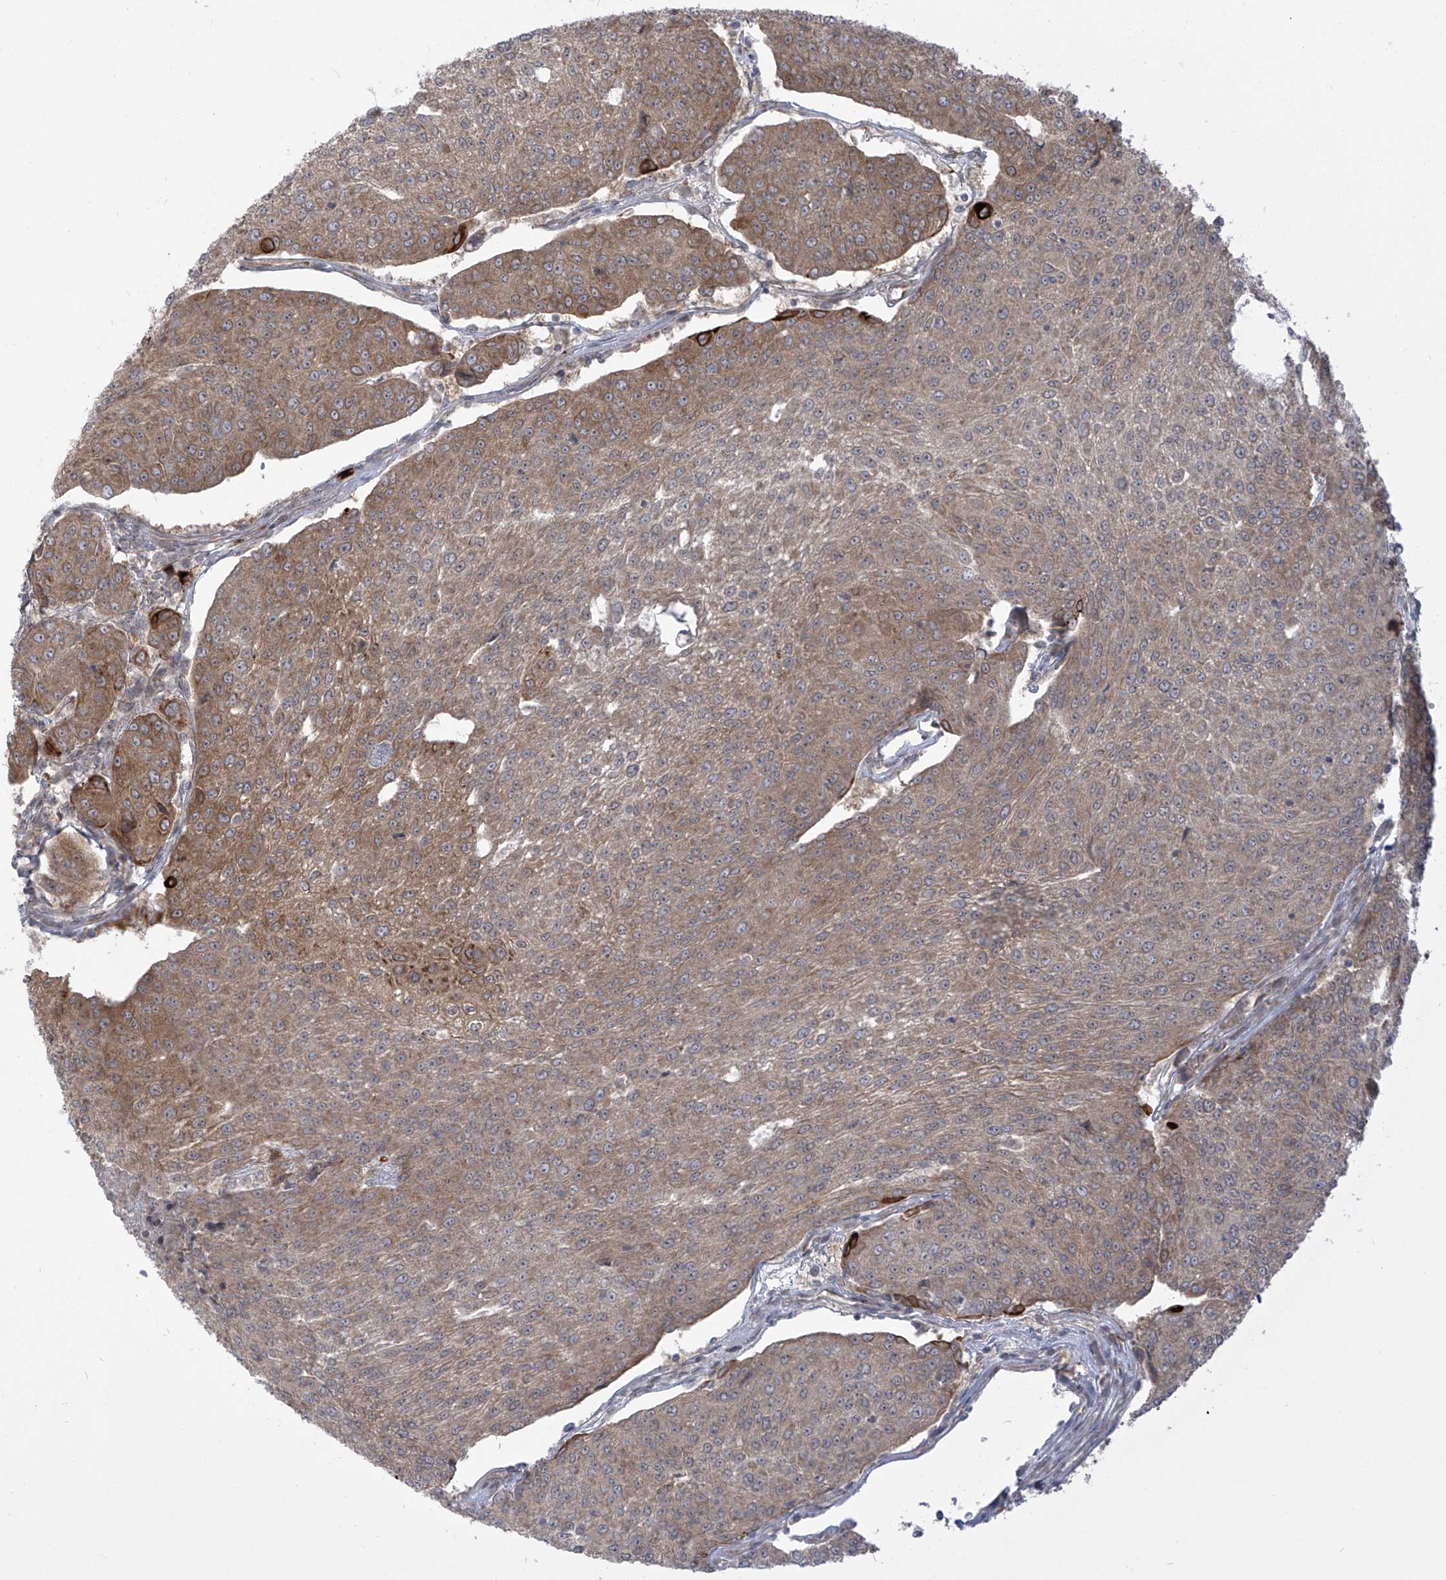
{"staining": {"intensity": "moderate", "quantity": ">75%", "location": "cytoplasmic/membranous"}, "tissue": "urothelial cancer", "cell_type": "Tumor cells", "image_type": "cancer", "snomed": [{"axis": "morphology", "description": "Urothelial carcinoma, High grade"}, {"axis": "topography", "description": "Urinary bladder"}], "caption": "An IHC photomicrograph of tumor tissue is shown. Protein staining in brown labels moderate cytoplasmic/membranous positivity in urothelial cancer within tumor cells.", "gene": "TRIM67", "patient": {"sex": "female", "age": 85}}